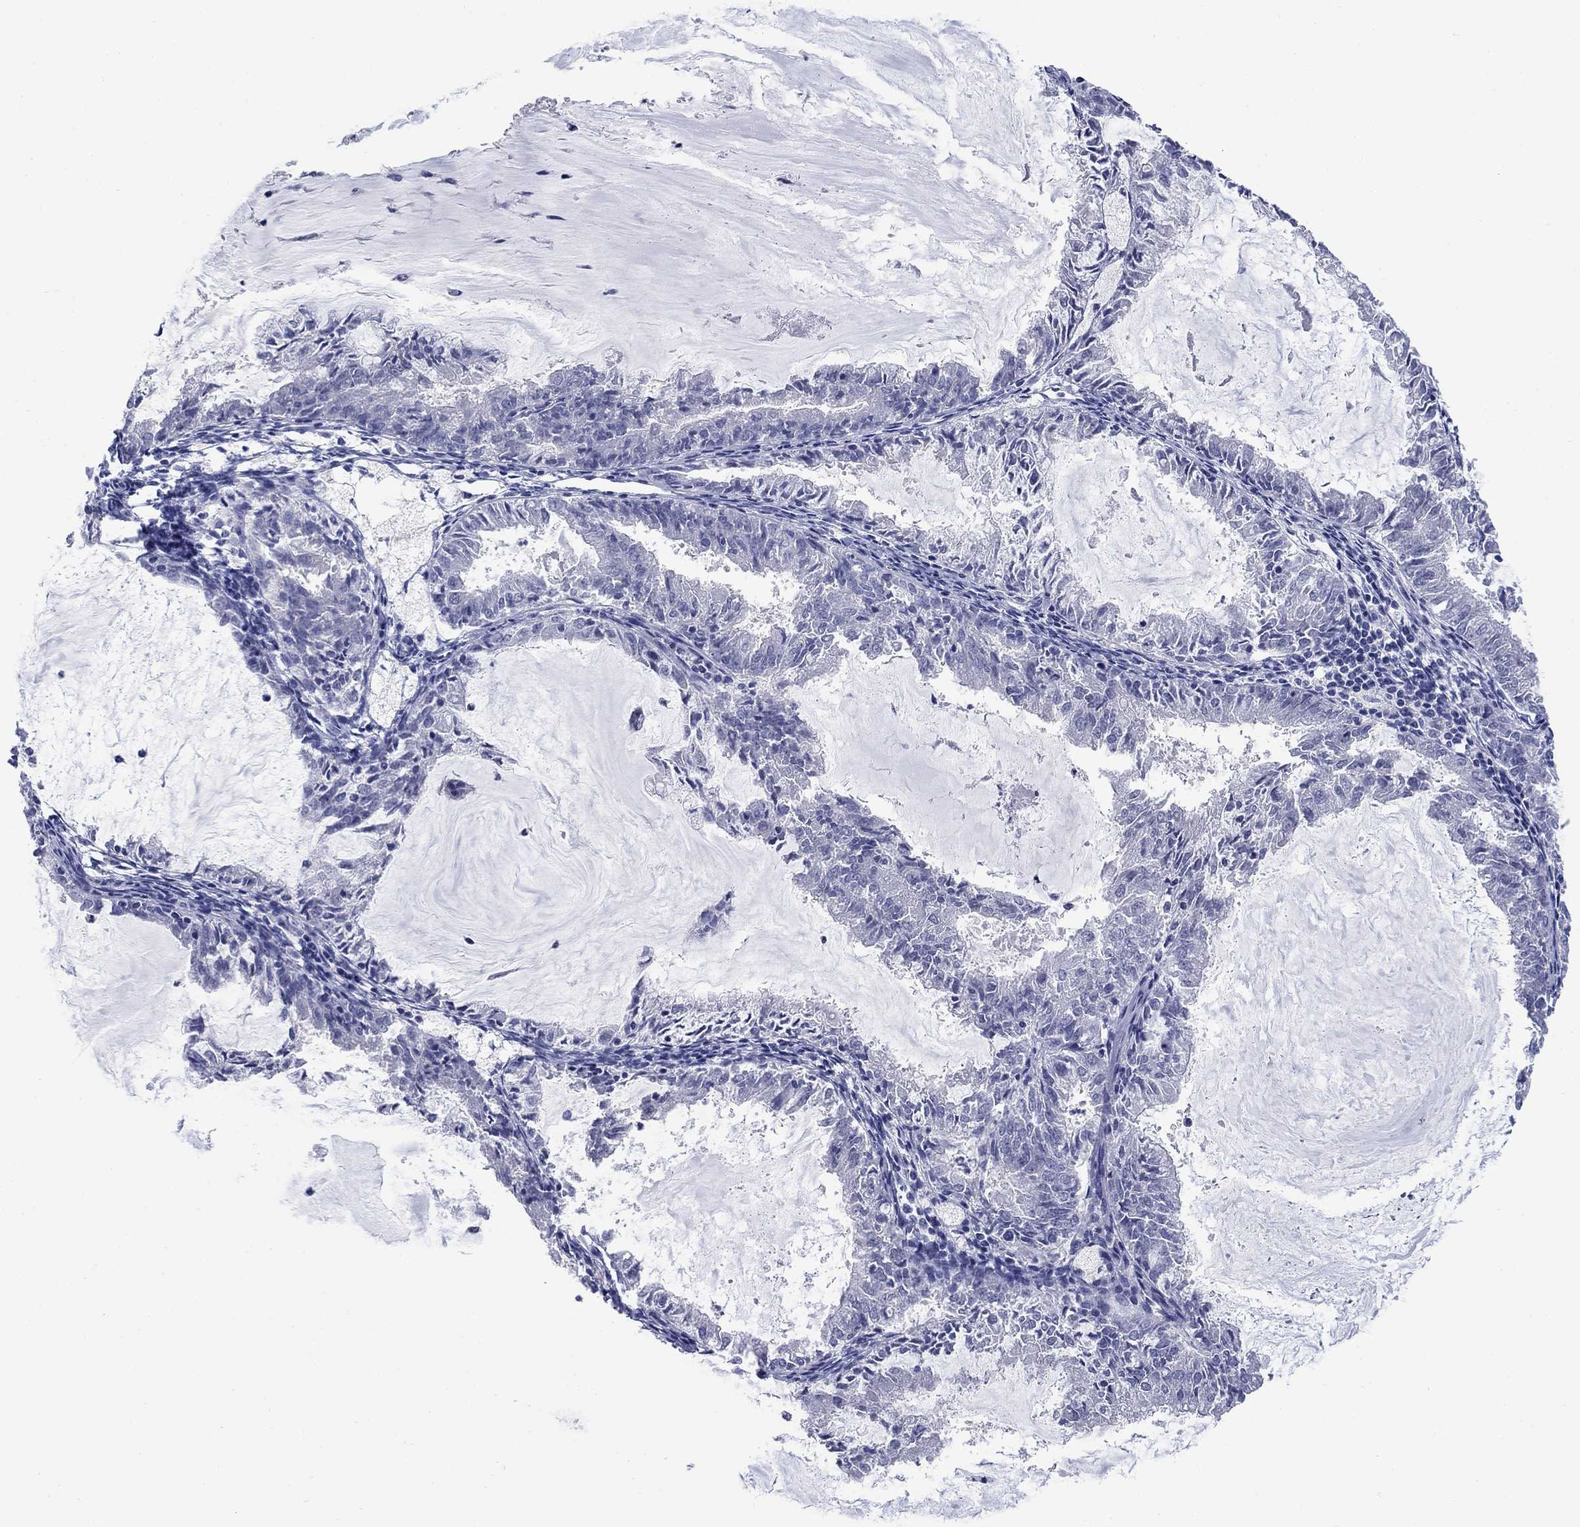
{"staining": {"intensity": "negative", "quantity": "none", "location": "none"}, "tissue": "endometrial cancer", "cell_type": "Tumor cells", "image_type": "cancer", "snomed": [{"axis": "morphology", "description": "Adenocarcinoma, NOS"}, {"axis": "topography", "description": "Endometrium"}], "caption": "This micrograph is of endometrial cancer (adenocarcinoma) stained with immunohistochemistry (IHC) to label a protein in brown with the nuclei are counter-stained blue. There is no staining in tumor cells.", "gene": "ATP6V1G2", "patient": {"sex": "female", "age": 57}}